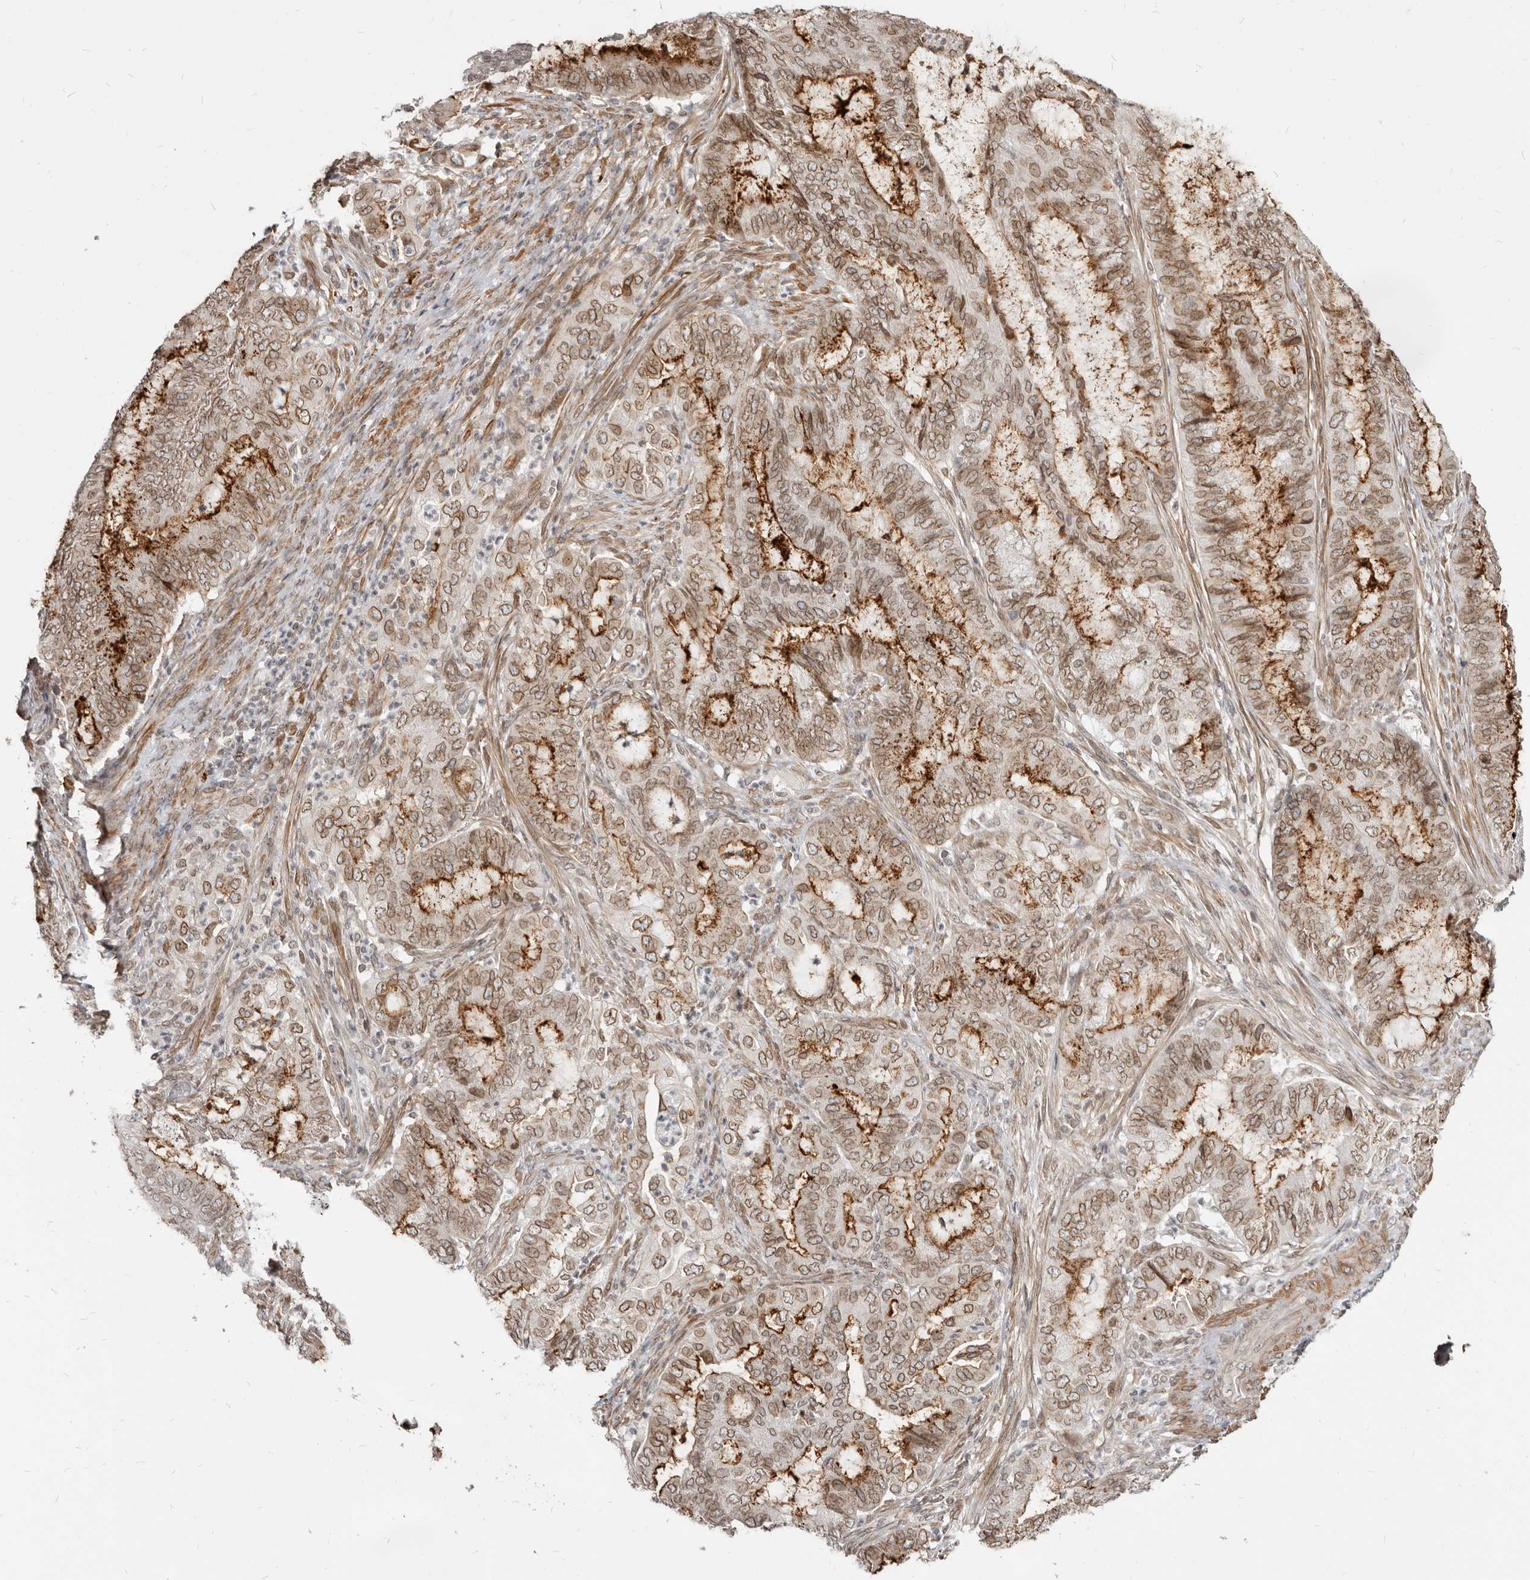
{"staining": {"intensity": "strong", "quantity": "25%-75%", "location": "cytoplasmic/membranous,nuclear"}, "tissue": "endometrial cancer", "cell_type": "Tumor cells", "image_type": "cancer", "snomed": [{"axis": "morphology", "description": "Adenocarcinoma, NOS"}, {"axis": "topography", "description": "Endometrium"}], "caption": "Immunohistochemical staining of human adenocarcinoma (endometrial) demonstrates high levels of strong cytoplasmic/membranous and nuclear protein staining in approximately 25%-75% of tumor cells. Nuclei are stained in blue.", "gene": "NUP153", "patient": {"sex": "female", "age": 51}}